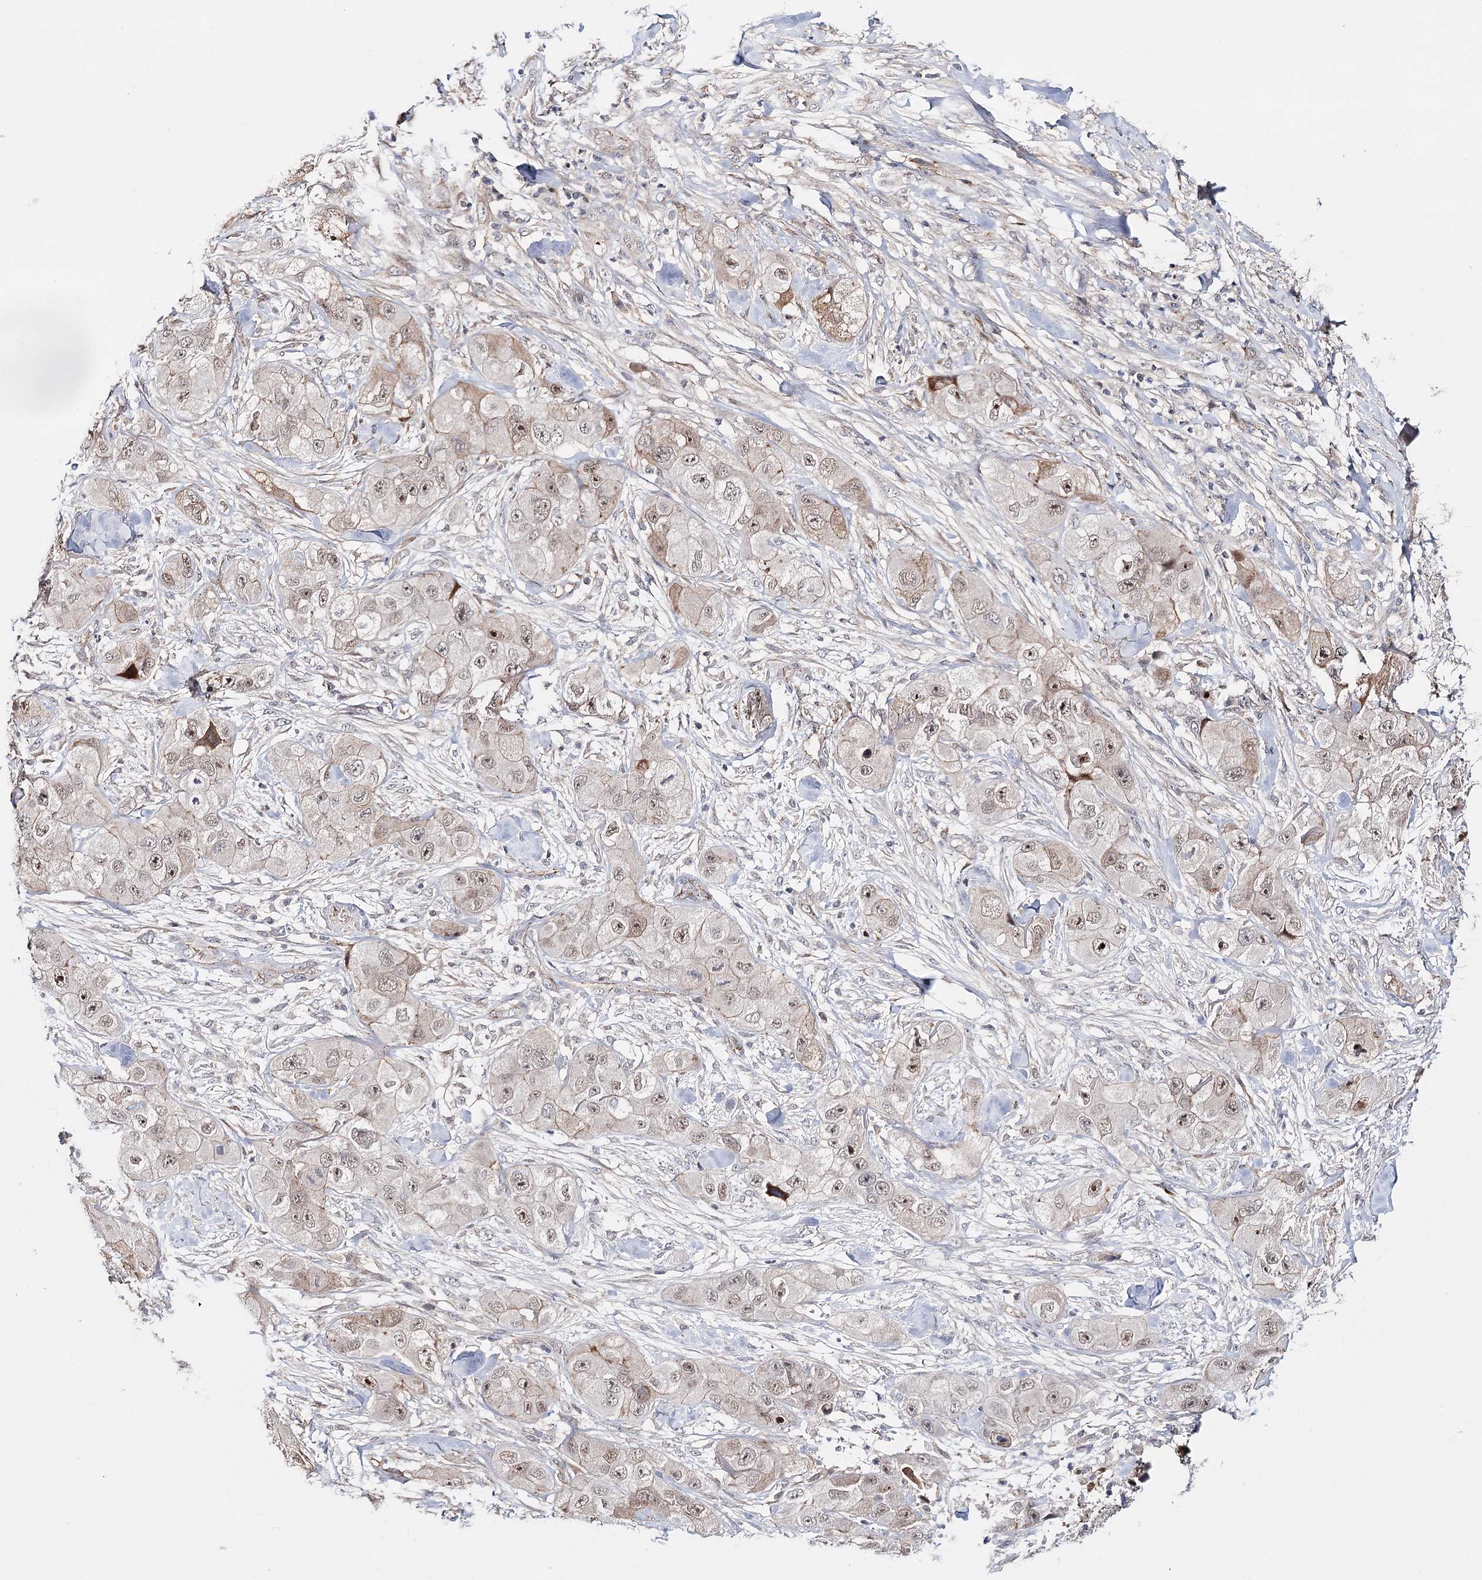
{"staining": {"intensity": "moderate", "quantity": "25%-75%", "location": "nuclear"}, "tissue": "skin cancer", "cell_type": "Tumor cells", "image_type": "cancer", "snomed": [{"axis": "morphology", "description": "Squamous cell carcinoma, NOS"}, {"axis": "topography", "description": "Skin"}, {"axis": "topography", "description": "Subcutis"}], "caption": "The immunohistochemical stain shows moderate nuclear expression in tumor cells of skin cancer (squamous cell carcinoma) tissue.", "gene": "PKP4", "patient": {"sex": "male", "age": 73}}